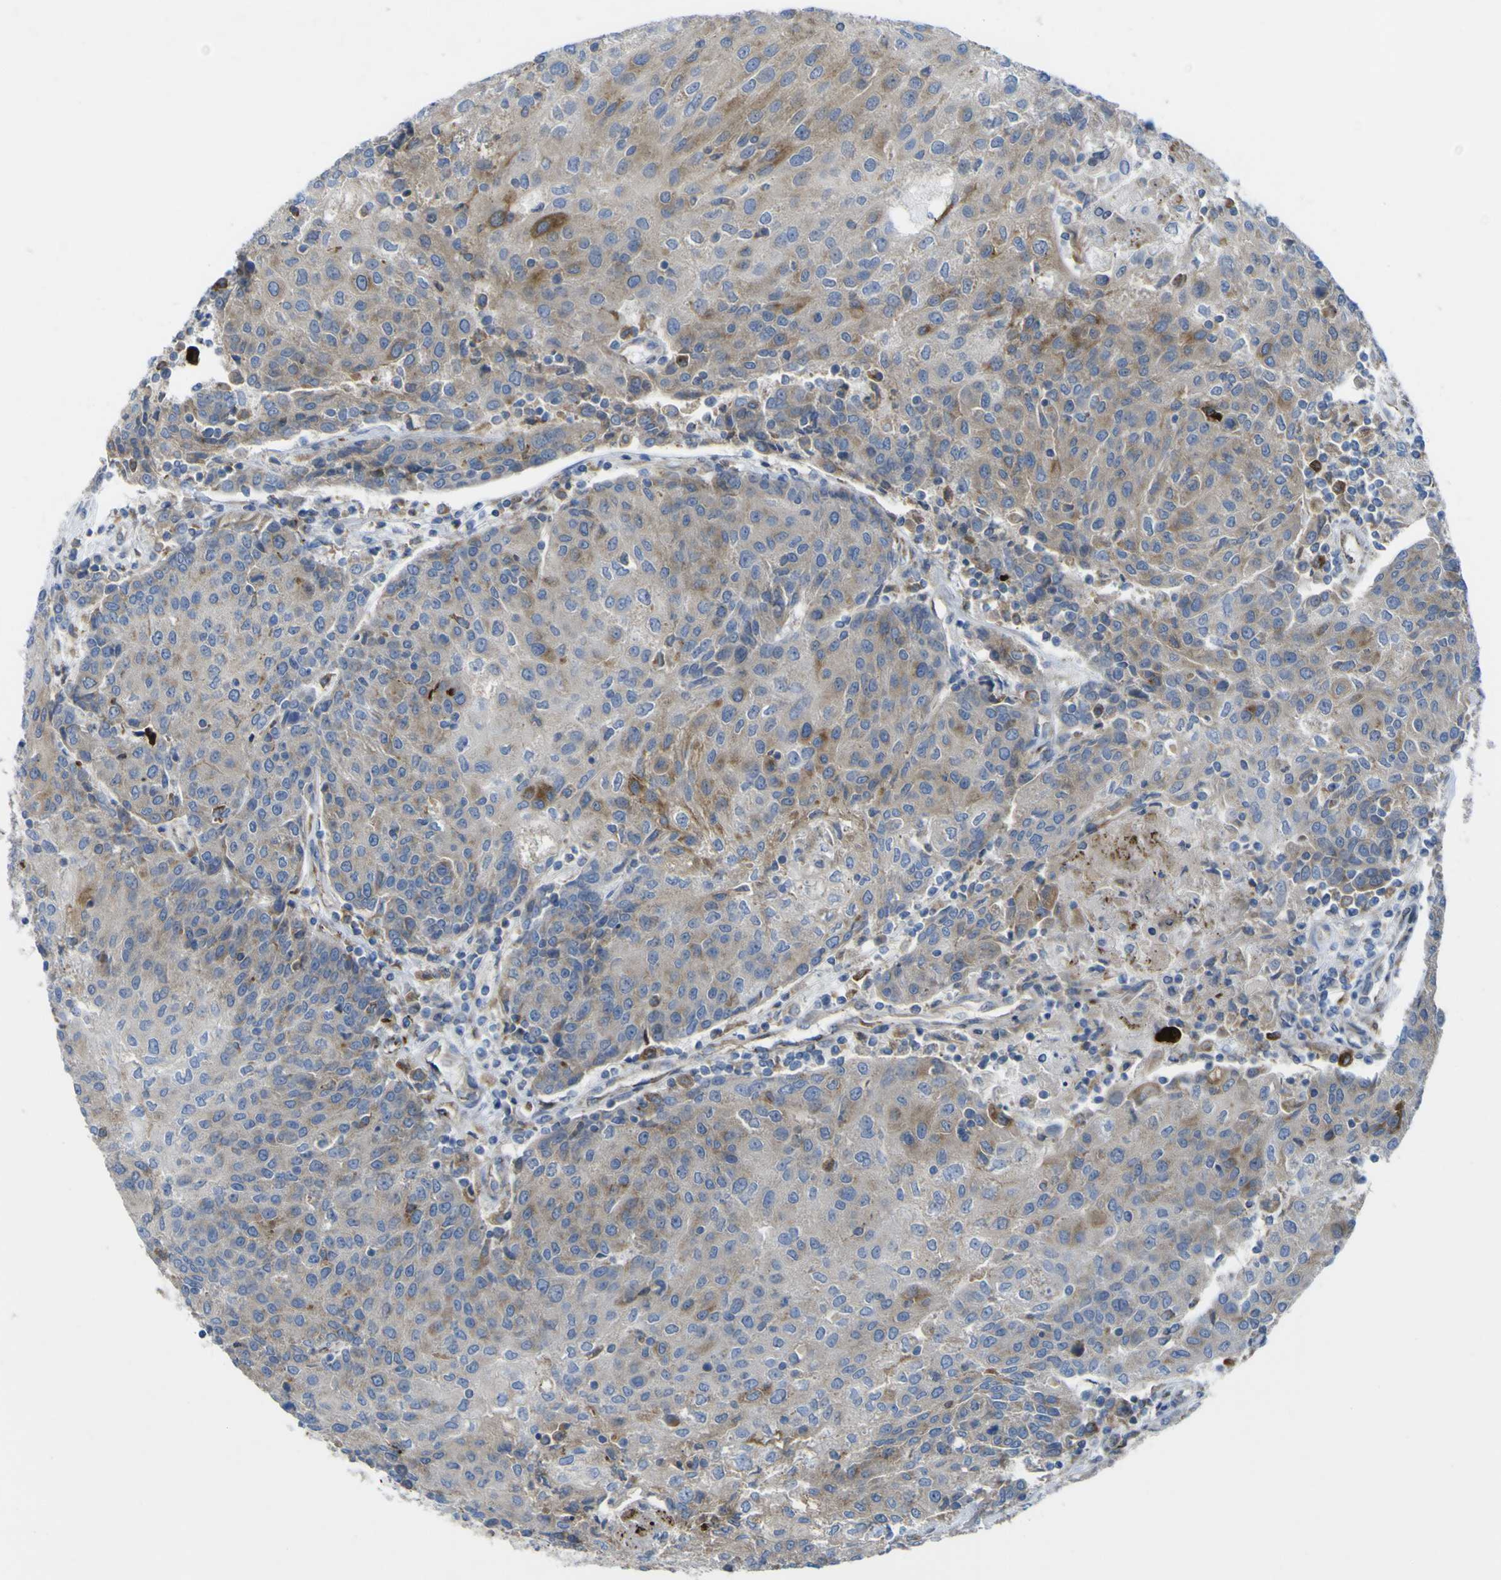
{"staining": {"intensity": "weak", "quantity": ">75%", "location": "cytoplasmic/membranous"}, "tissue": "urothelial cancer", "cell_type": "Tumor cells", "image_type": "cancer", "snomed": [{"axis": "morphology", "description": "Urothelial carcinoma, High grade"}, {"axis": "topography", "description": "Urinary bladder"}], "caption": "Protein analysis of urothelial cancer tissue reveals weak cytoplasmic/membranous expression in approximately >75% of tumor cells. The protein is stained brown, and the nuclei are stained in blue (DAB (3,3'-diaminobenzidine) IHC with brightfield microscopy, high magnification).", "gene": "CST3", "patient": {"sex": "female", "age": 85}}